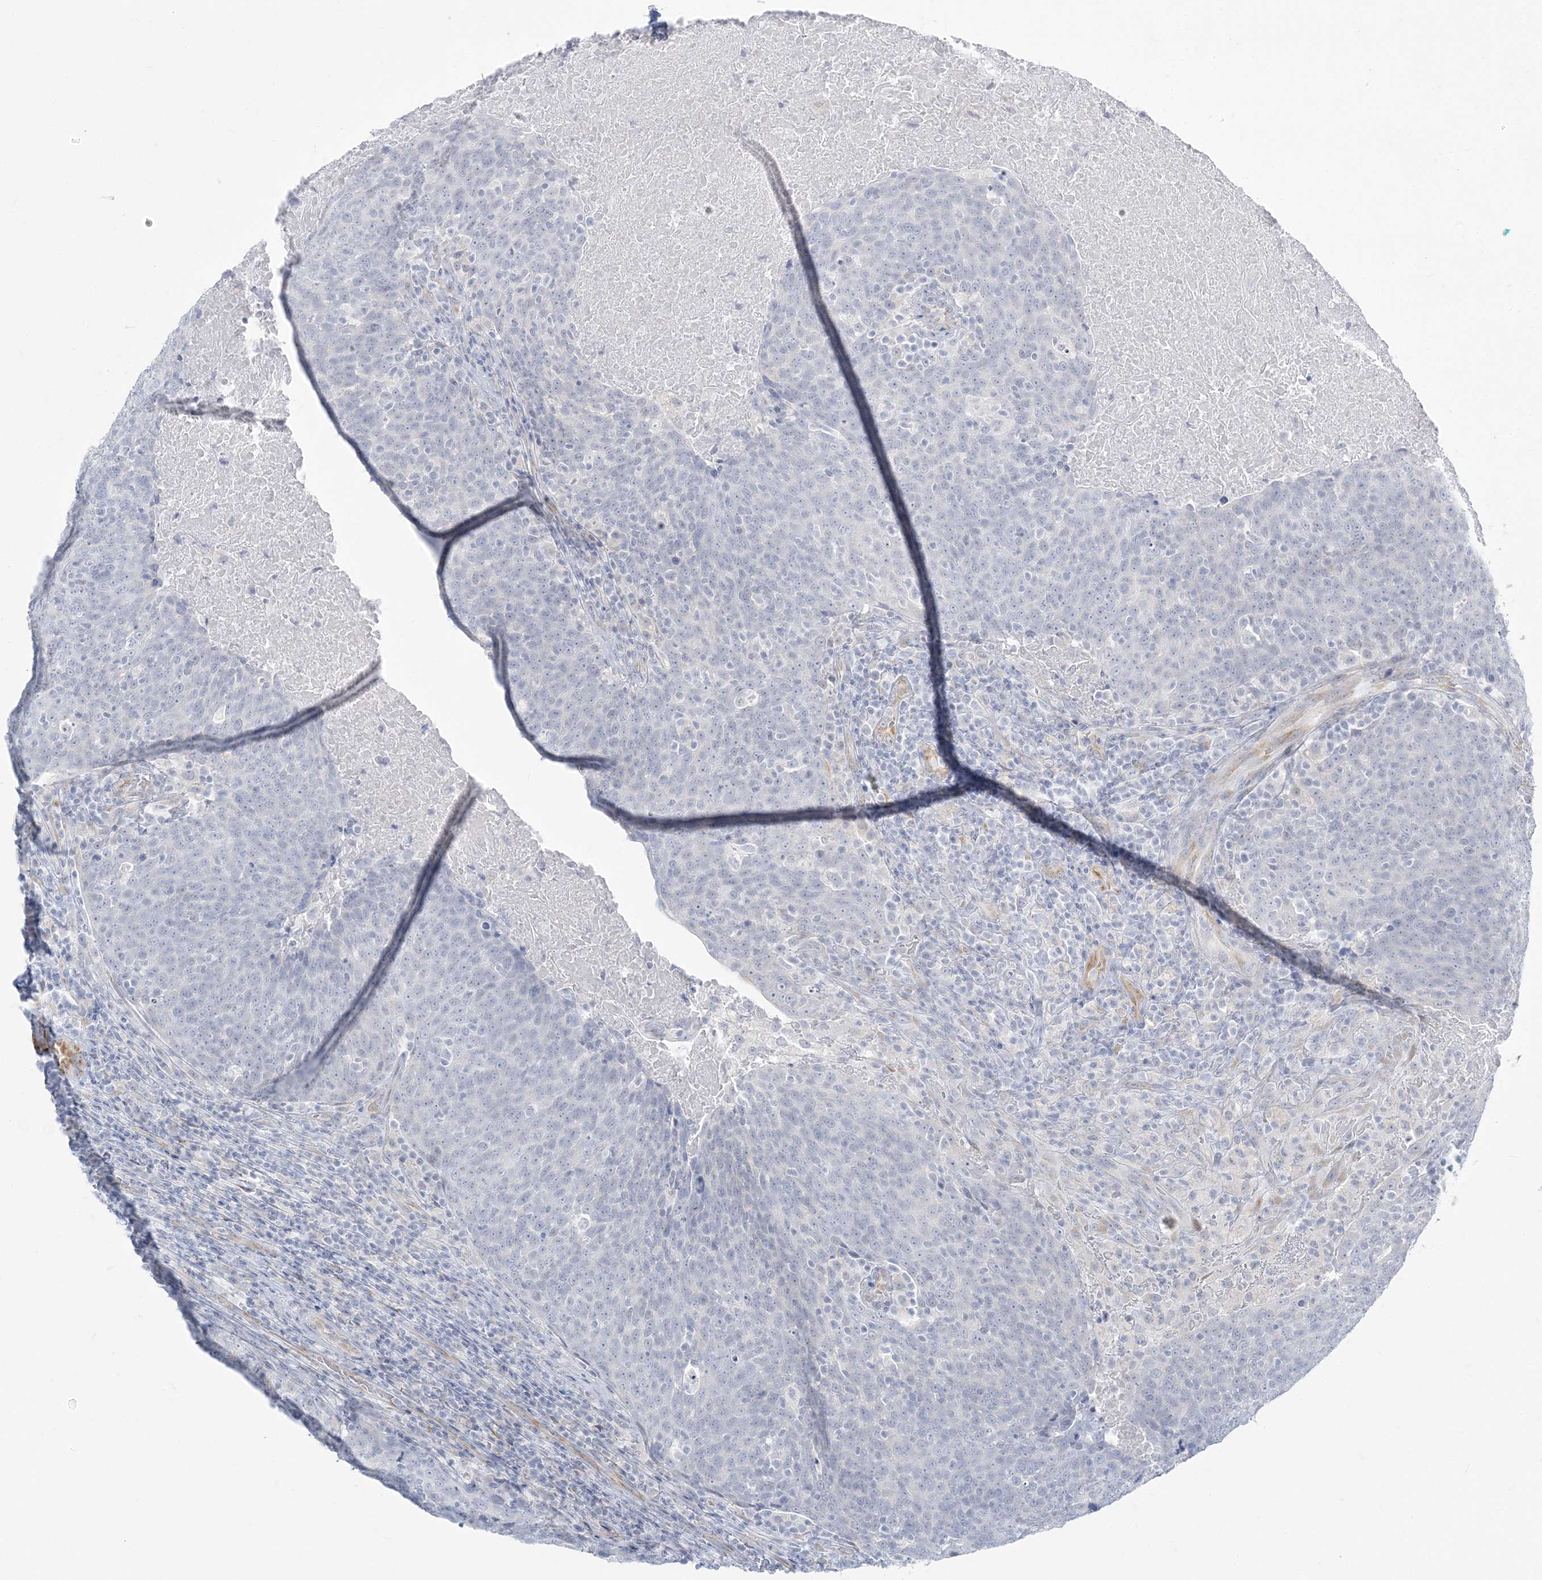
{"staining": {"intensity": "negative", "quantity": "none", "location": "none"}, "tissue": "head and neck cancer", "cell_type": "Tumor cells", "image_type": "cancer", "snomed": [{"axis": "morphology", "description": "Squamous cell carcinoma, NOS"}, {"axis": "morphology", "description": "Squamous cell carcinoma, metastatic, NOS"}, {"axis": "topography", "description": "Lymph node"}, {"axis": "topography", "description": "Head-Neck"}], "caption": "Head and neck cancer (squamous cell carcinoma) stained for a protein using immunohistochemistry reveals no staining tumor cells.", "gene": "ZC3H6", "patient": {"sex": "male", "age": 62}}